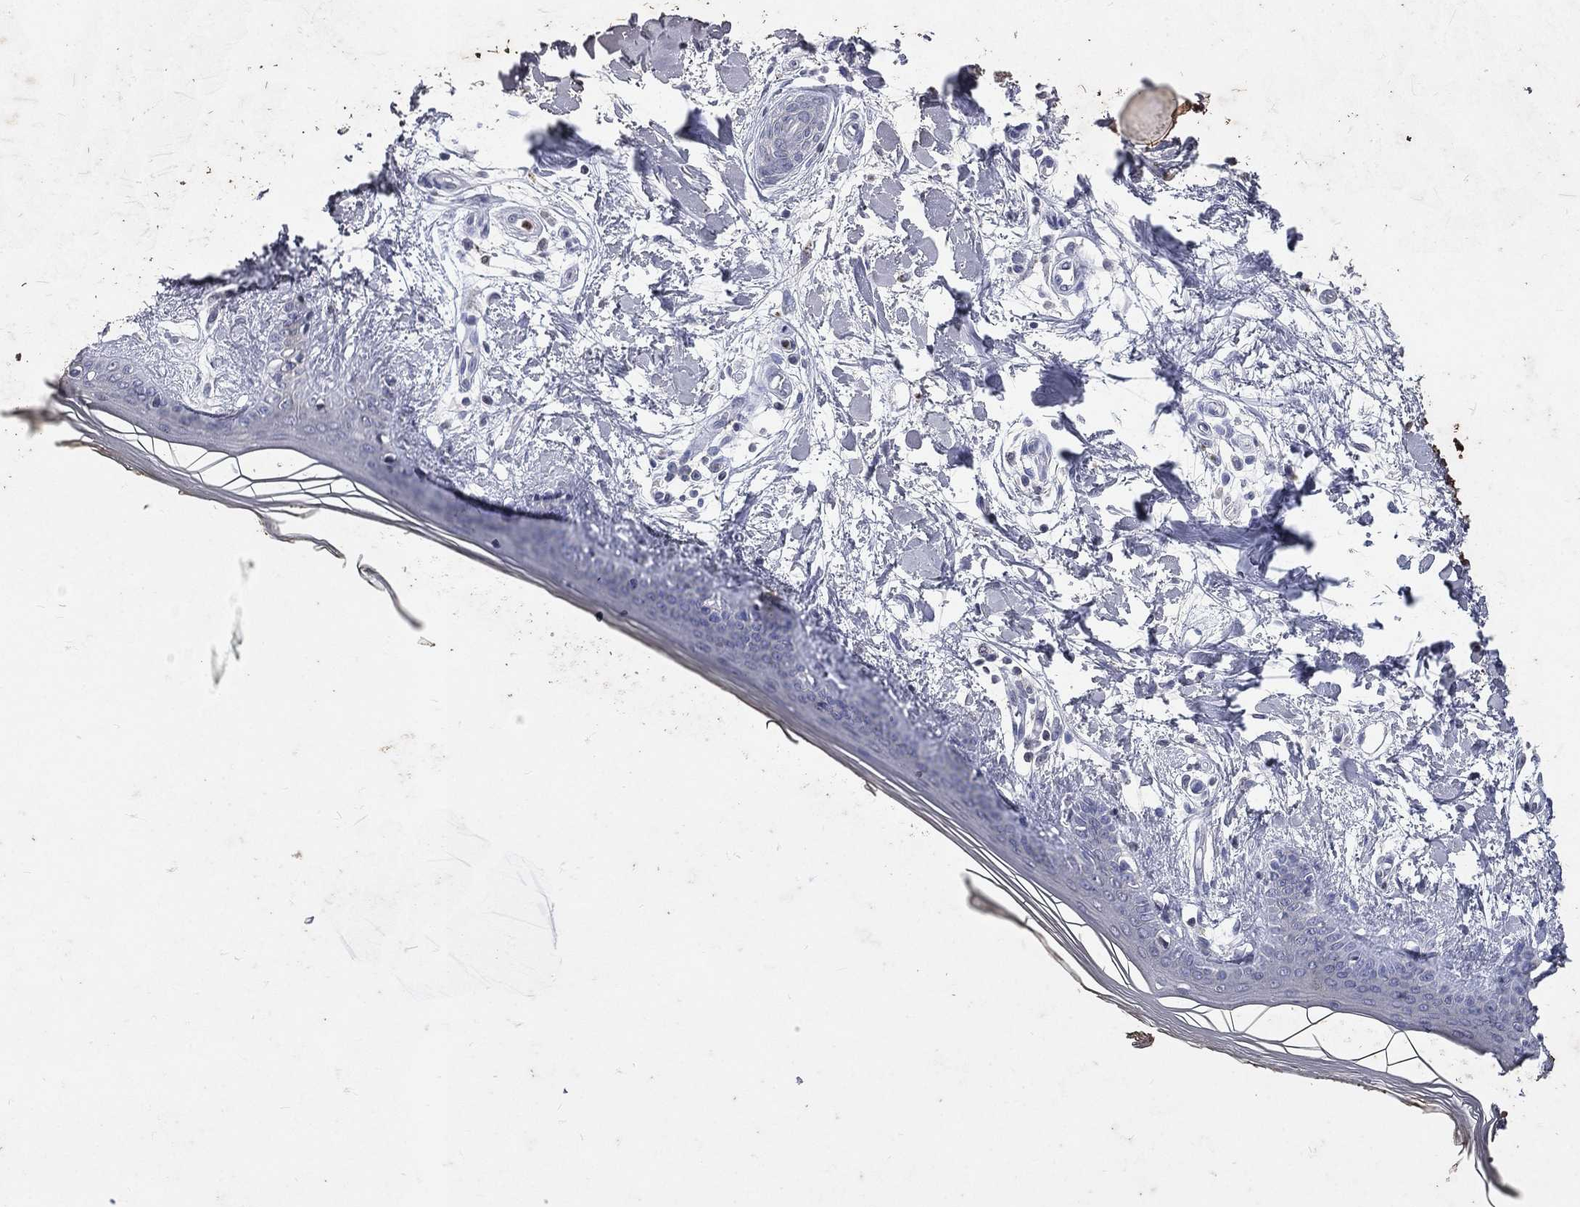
{"staining": {"intensity": "negative", "quantity": "none", "location": "none"}, "tissue": "skin", "cell_type": "Fibroblasts", "image_type": "normal", "snomed": [{"axis": "morphology", "description": "Normal tissue, NOS"}, {"axis": "morphology", "description": "Malignant melanoma, NOS"}, {"axis": "topography", "description": "Skin"}], "caption": "An IHC photomicrograph of normal skin is shown. There is no staining in fibroblasts of skin.", "gene": "SLC34A2", "patient": {"sex": "female", "age": 34}}